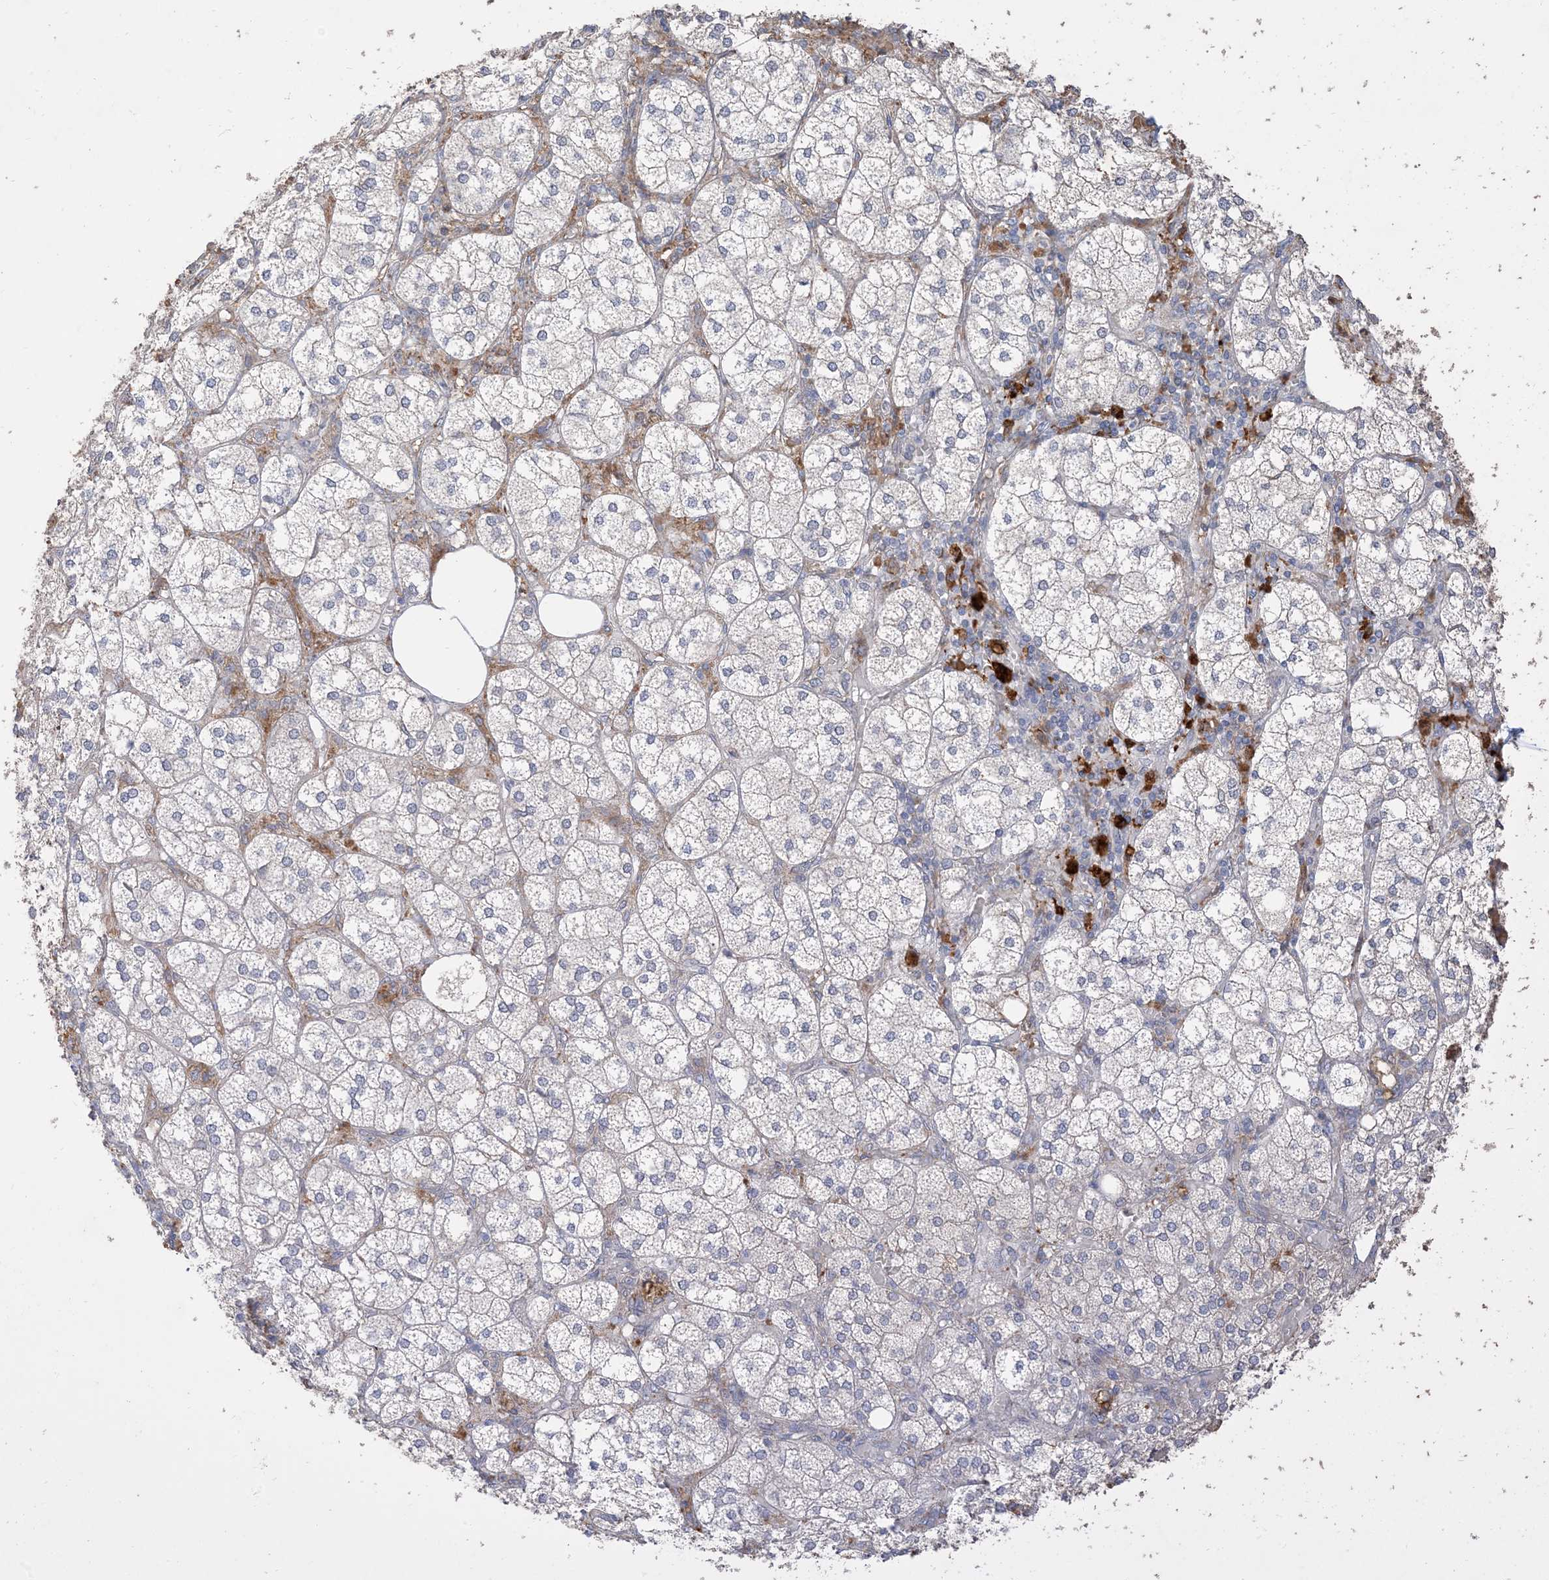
{"staining": {"intensity": "moderate", "quantity": "25%-75%", "location": "cytoplasmic/membranous"}, "tissue": "adrenal gland", "cell_type": "Glandular cells", "image_type": "normal", "snomed": [{"axis": "morphology", "description": "Normal tissue, NOS"}, {"axis": "topography", "description": "Adrenal gland"}], "caption": "Immunohistochemistry (DAB) staining of normal human adrenal gland shows moderate cytoplasmic/membranous protein positivity in about 25%-75% of glandular cells.", "gene": "RNF175", "patient": {"sex": "female", "age": 61}}